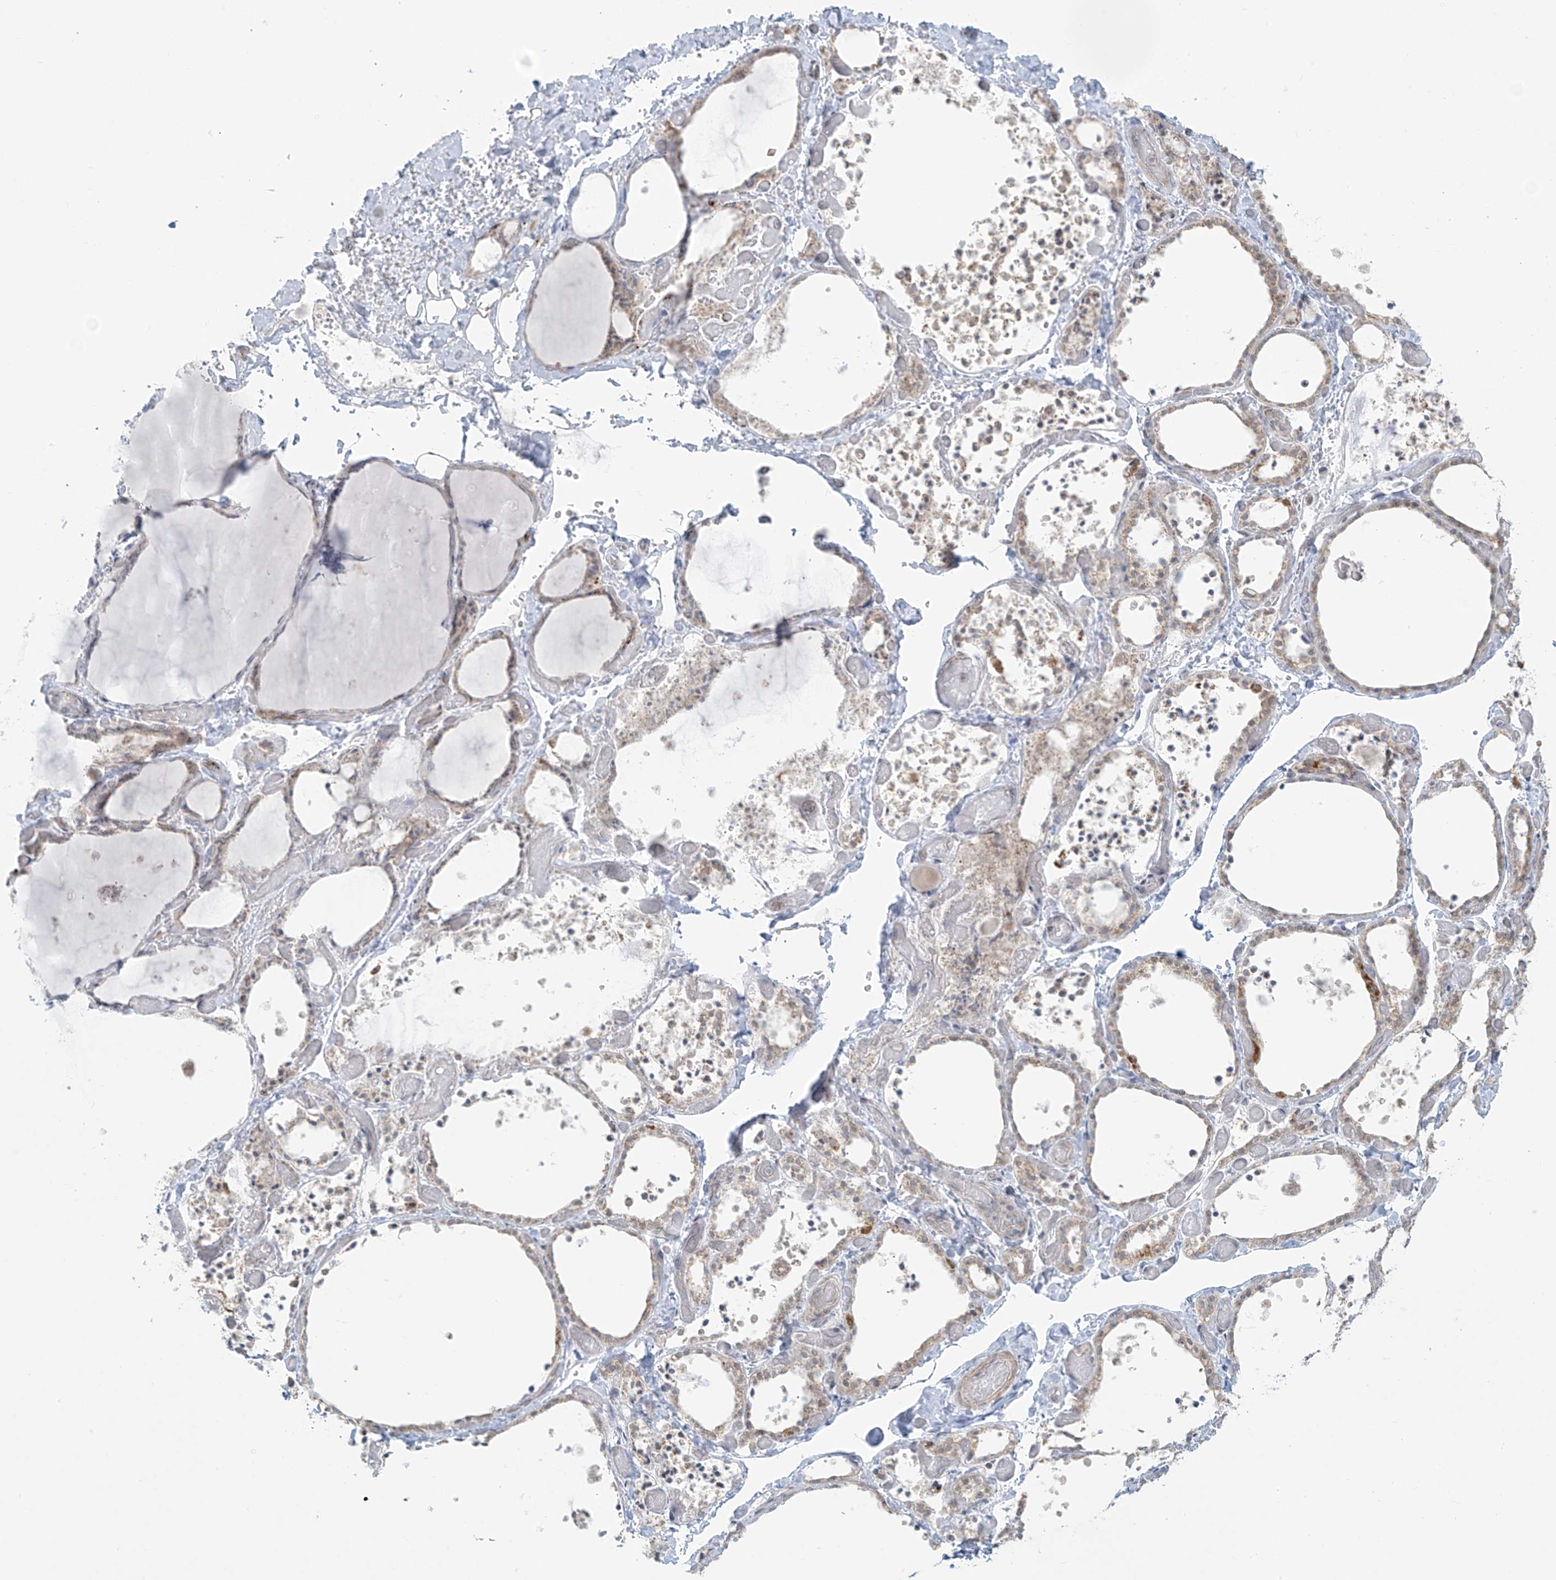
{"staining": {"intensity": "weak", "quantity": "25%-75%", "location": "cytoplasmic/membranous"}, "tissue": "thyroid gland", "cell_type": "Glandular cells", "image_type": "normal", "snomed": [{"axis": "morphology", "description": "Normal tissue, NOS"}, {"axis": "topography", "description": "Thyroid gland"}], "caption": "The histopathology image demonstrates immunohistochemical staining of normal thyroid gland. There is weak cytoplasmic/membranous positivity is seen in about 25%-75% of glandular cells.", "gene": "HDDC2", "patient": {"sex": "female", "age": 44}}